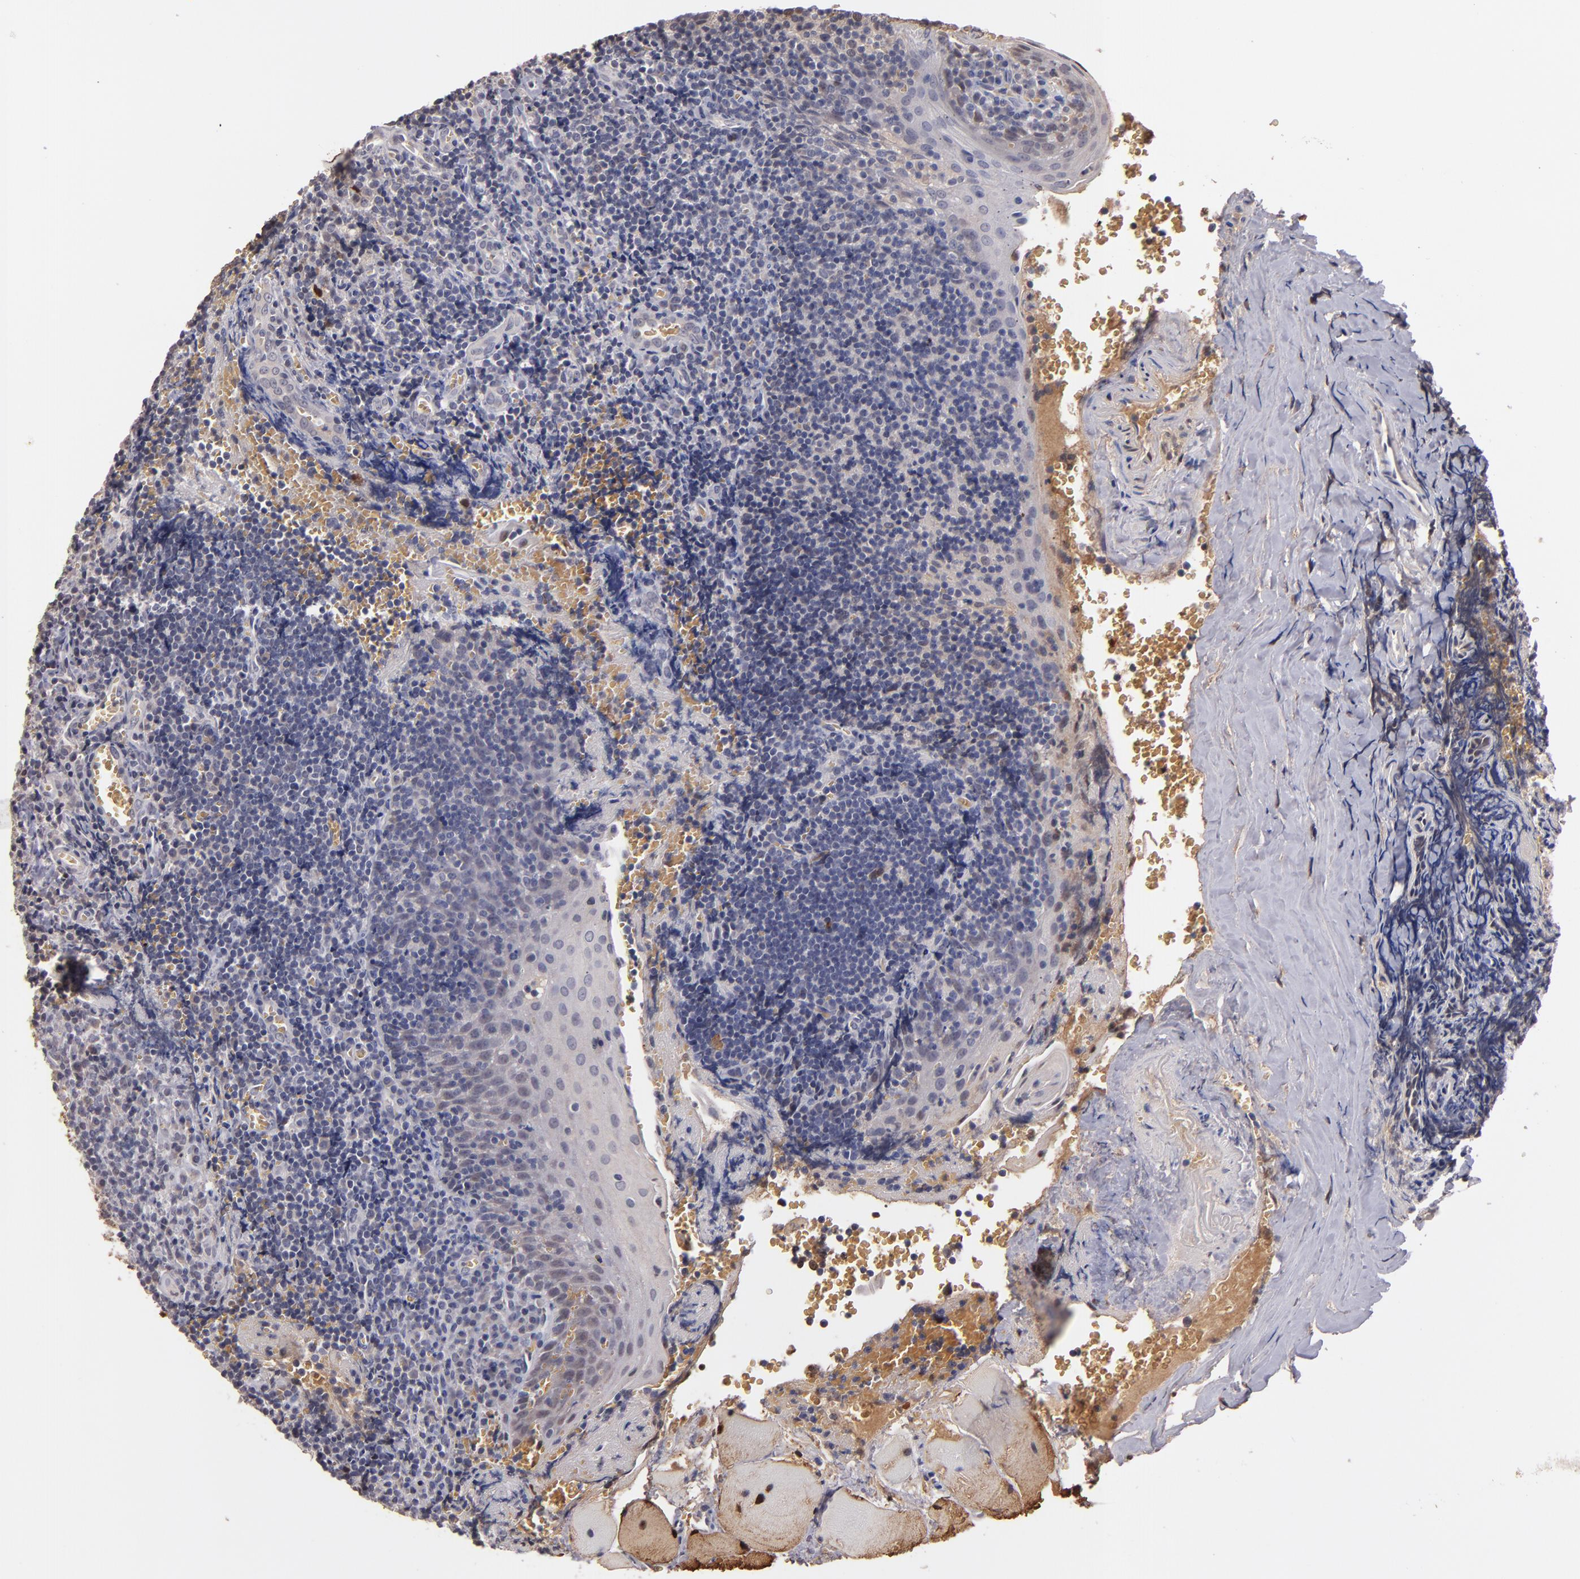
{"staining": {"intensity": "strong", "quantity": "<25%", "location": "cytoplasmic/membranous,nuclear"}, "tissue": "tonsil", "cell_type": "Germinal center cells", "image_type": "normal", "snomed": [{"axis": "morphology", "description": "Normal tissue, NOS"}, {"axis": "topography", "description": "Tonsil"}], "caption": "Immunohistochemical staining of unremarkable human tonsil shows <25% levels of strong cytoplasmic/membranous,nuclear protein staining in approximately <25% of germinal center cells.", "gene": "S100A1", "patient": {"sex": "male", "age": 20}}